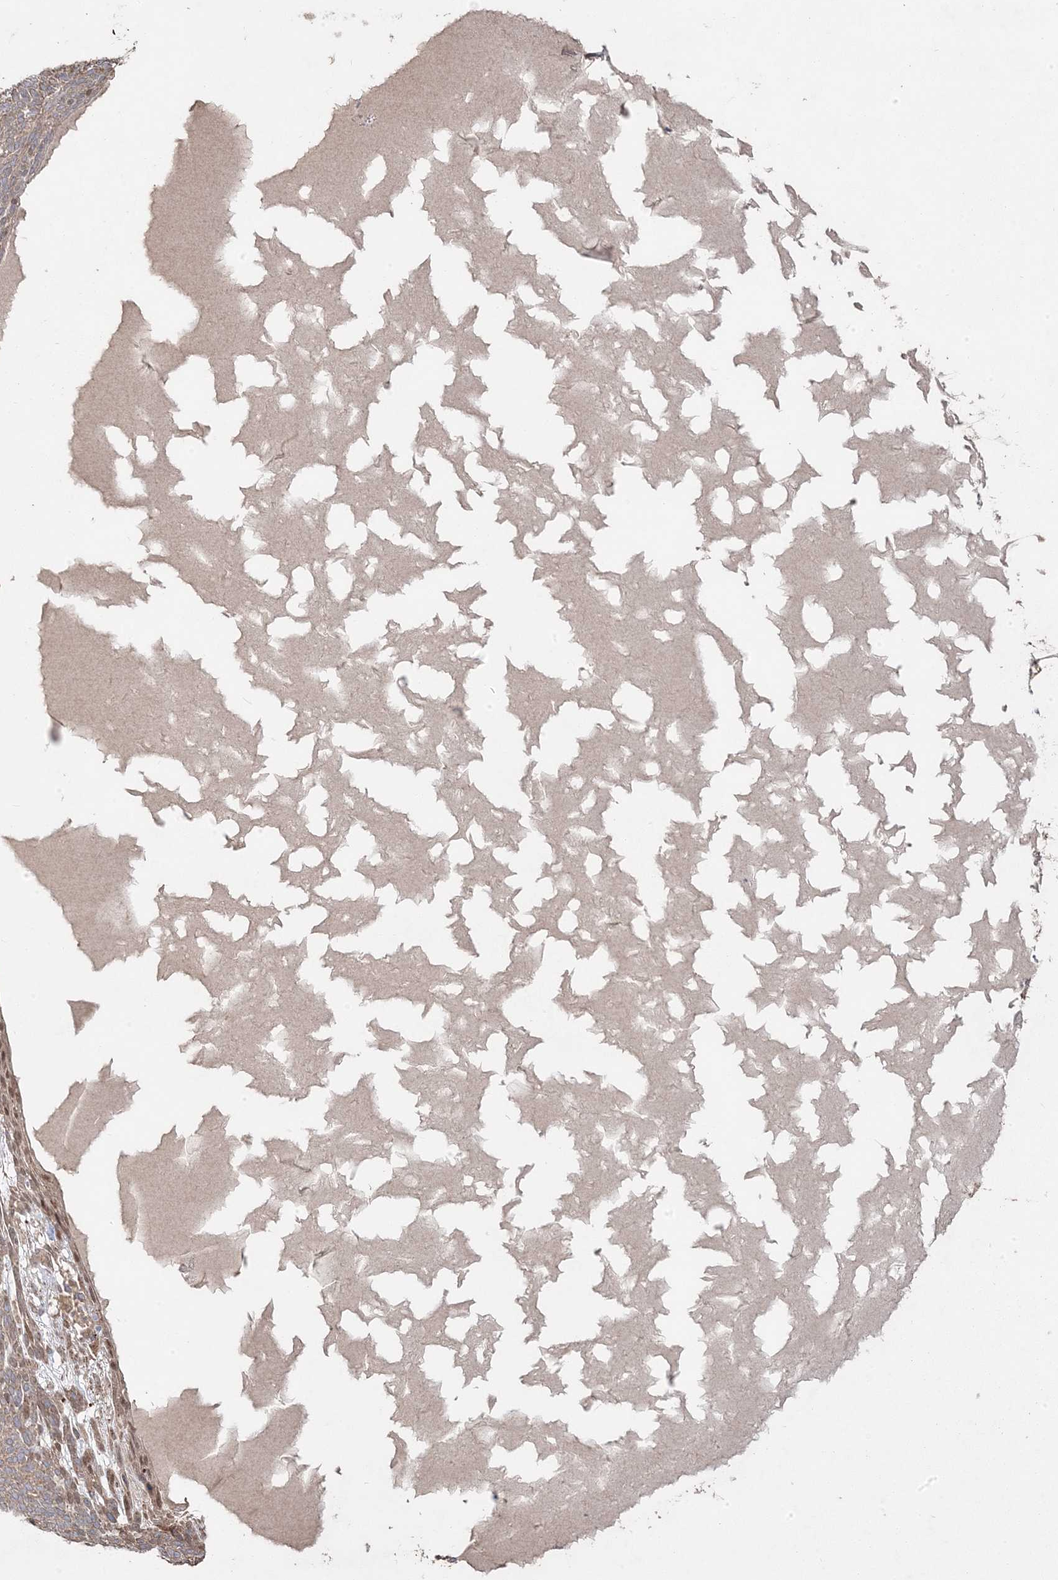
{"staining": {"intensity": "weak", "quantity": ">75%", "location": "cytoplasmic/membranous"}, "tissue": "skin cancer", "cell_type": "Tumor cells", "image_type": "cancer", "snomed": [{"axis": "morphology", "description": "Squamous cell carcinoma, NOS"}, {"axis": "topography", "description": "Skin"}], "caption": "Immunohistochemical staining of human skin cancer (squamous cell carcinoma) demonstrates low levels of weak cytoplasmic/membranous staining in approximately >75% of tumor cells.", "gene": "PPOX", "patient": {"sex": "female", "age": 90}}